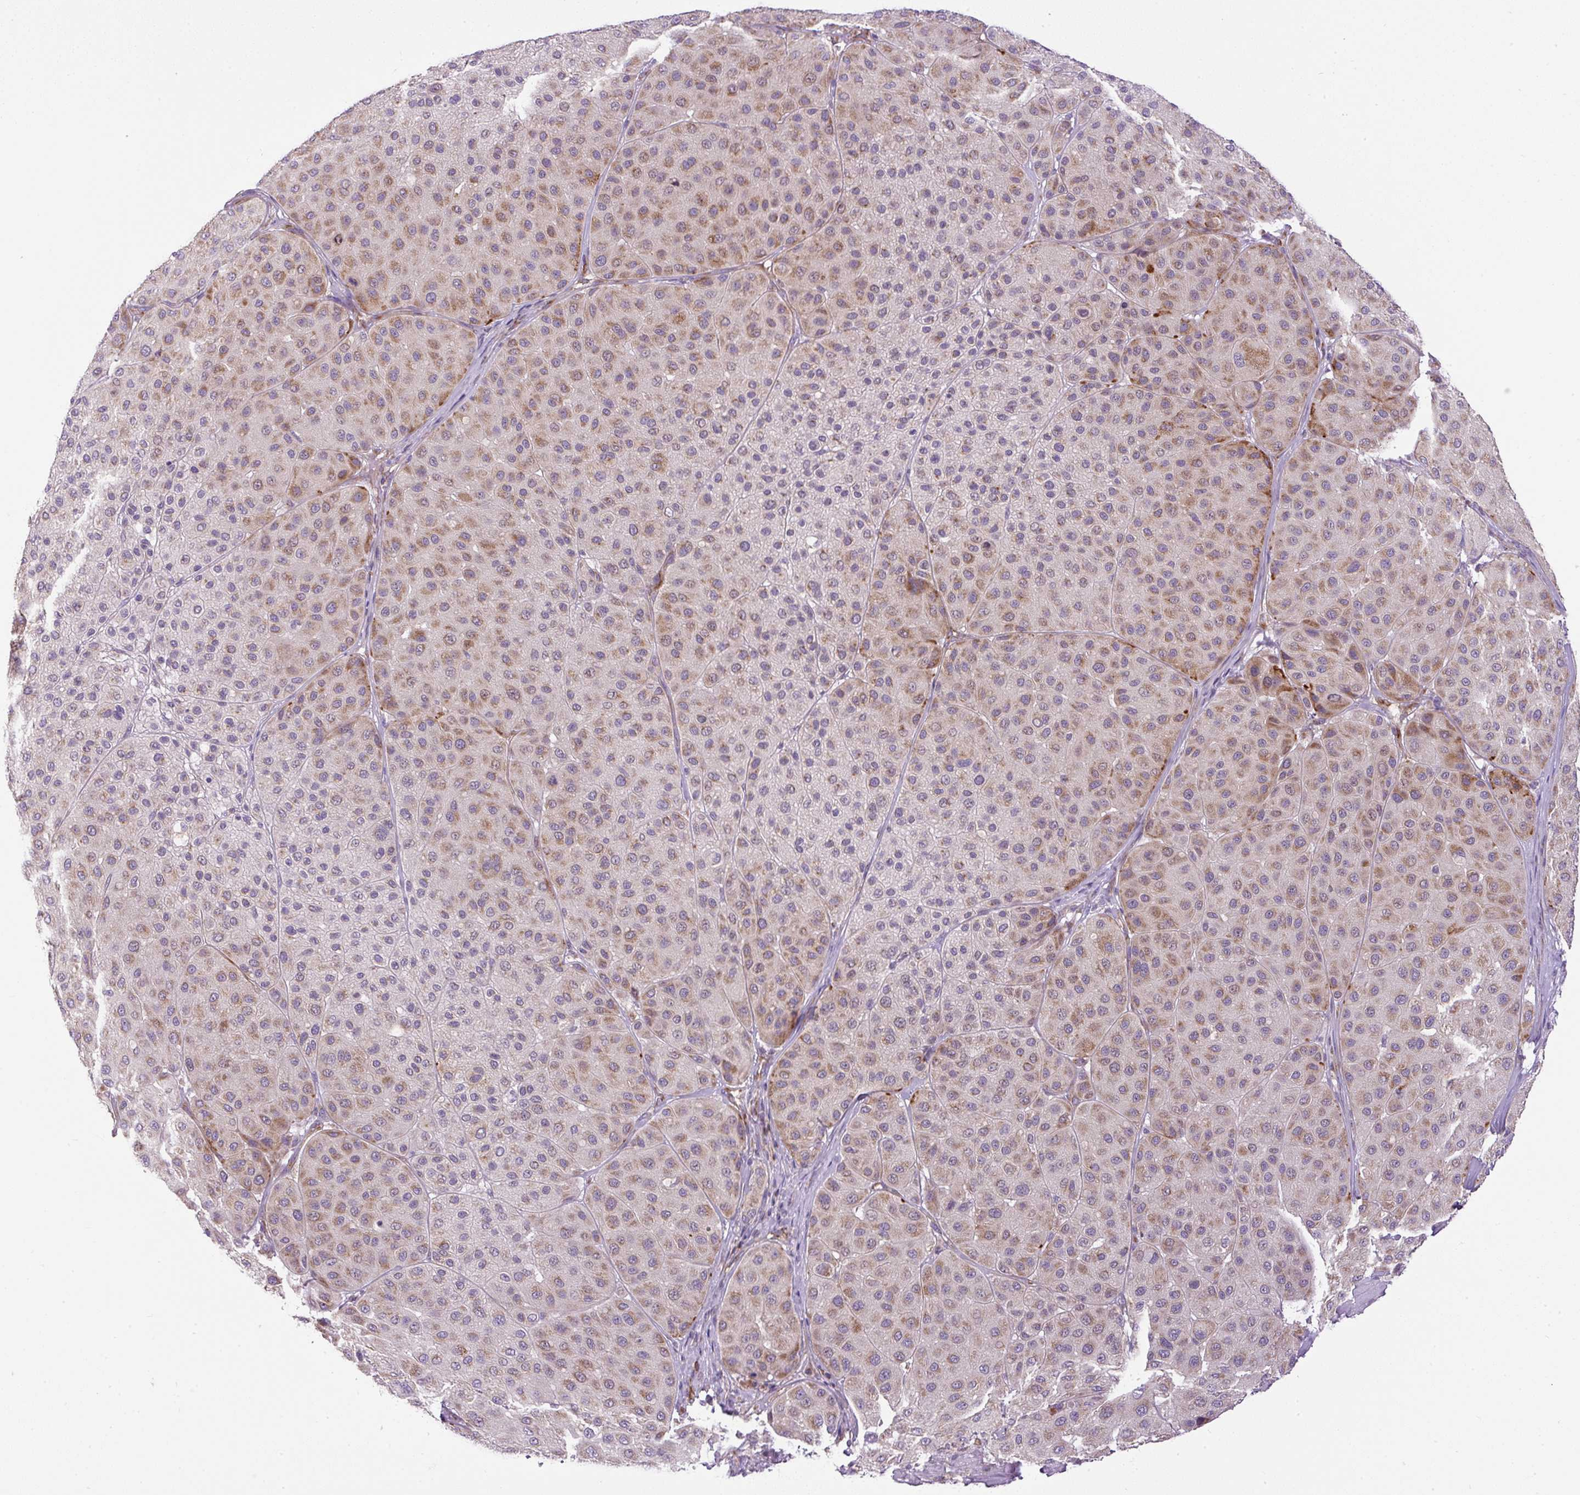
{"staining": {"intensity": "moderate", "quantity": "25%-75%", "location": "cytoplasmic/membranous"}, "tissue": "melanoma", "cell_type": "Tumor cells", "image_type": "cancer", "snomed": [{"axis": "morphology", "description": "Malignant melanoma, Metastatic site"}, {"axis": "topography", "description": "Smooth muscle"}], "caption": "Immunohistochemistry (IHC) staining of malignant melanoma (metastatic site), which shows medium levels of moderate cytoplasmic/membranous staining in approximately 25%-75% of tumor cells indicating moderate cytoplasmic/membranous protein staining. The staining was performed using DAB (3,3'-diaminobenzidine) (brown) for protein detection and nuclei were counterstained in hematoxylin (blue).", "gene": "ZNF547", "patient": {"sex": "male", "age": 41}}